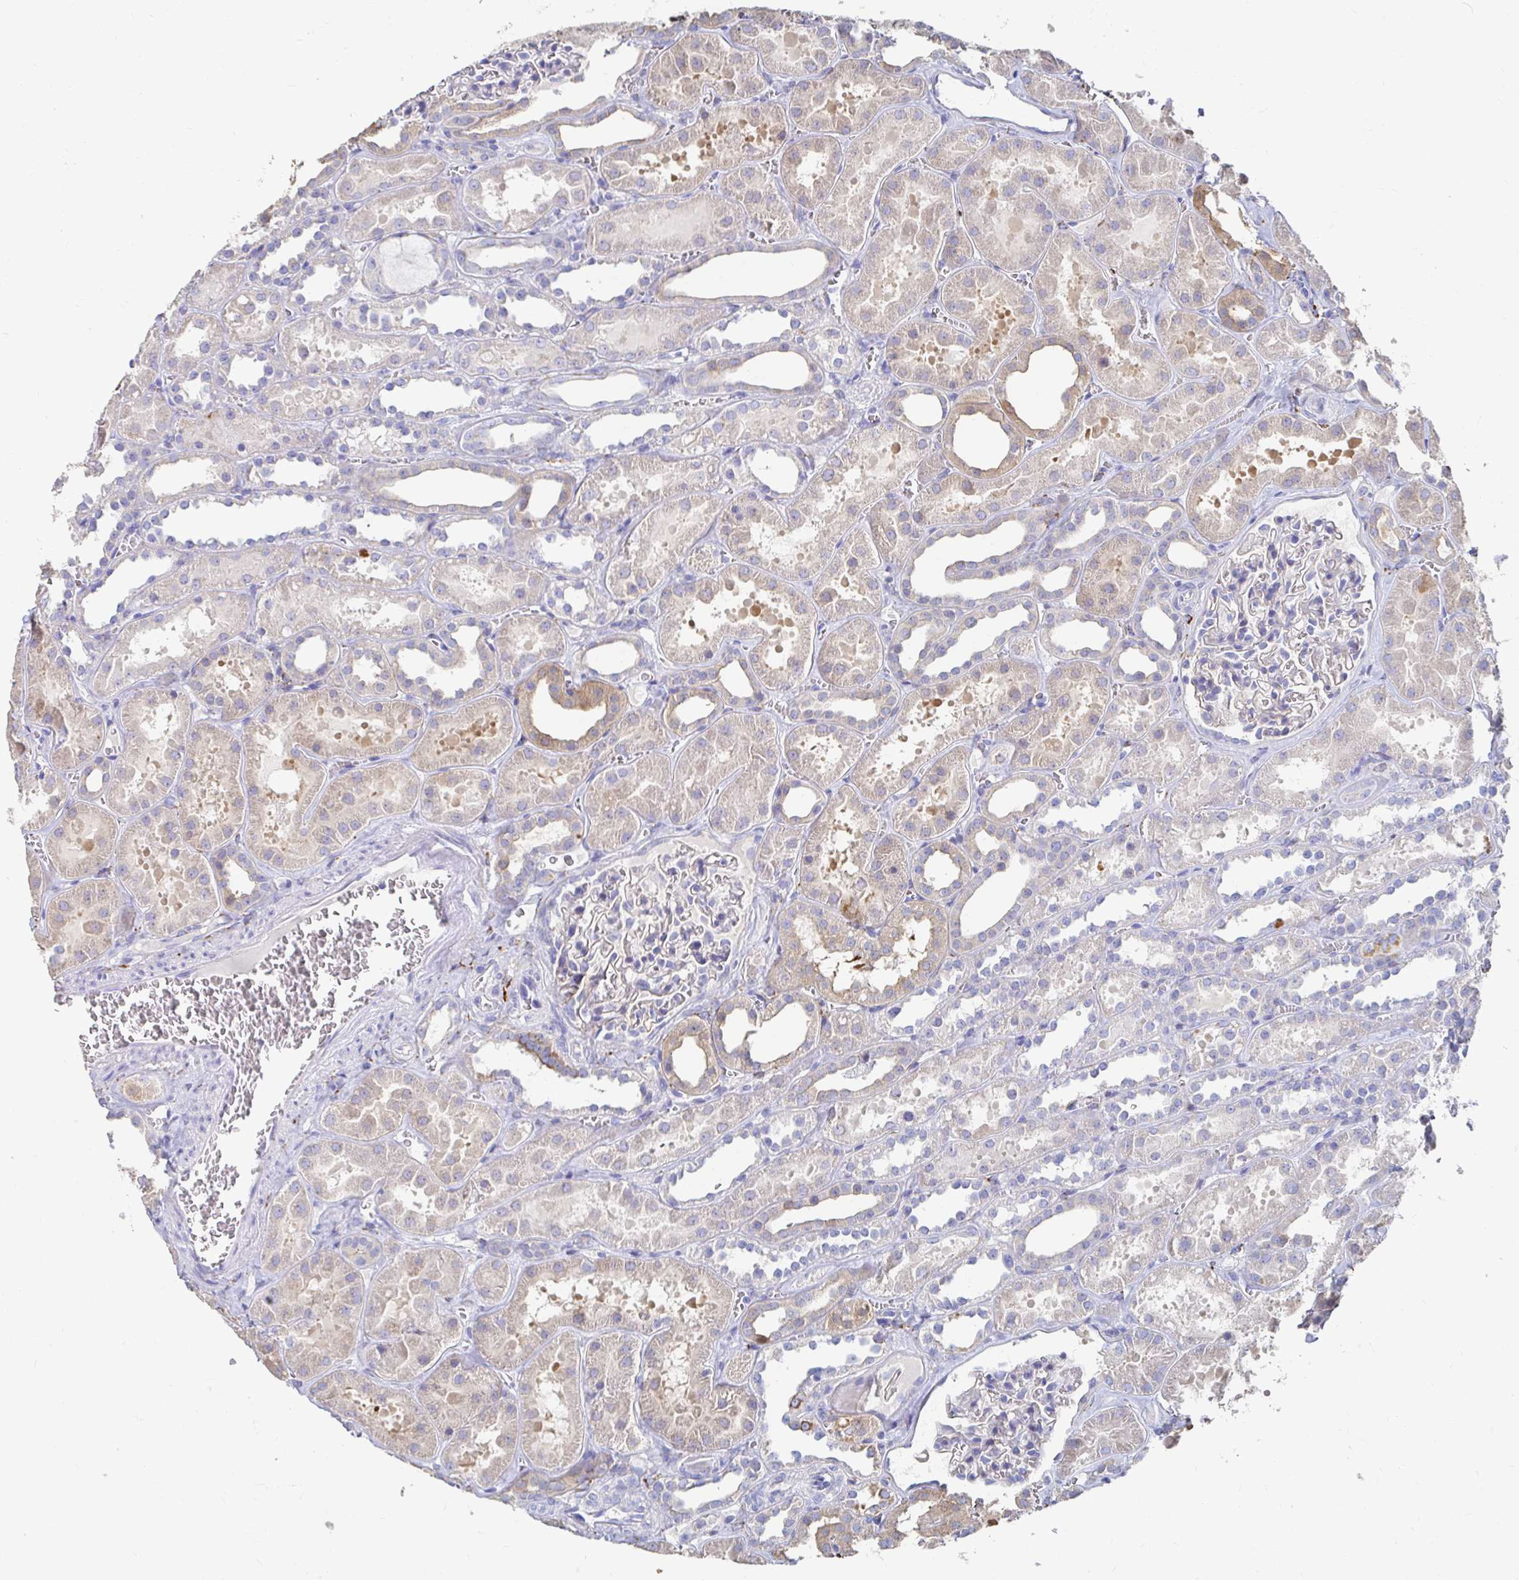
{"staining": {"intensity": "negative", "quantity": "none", "location": "none"}, "tissue": "kidney", "cell_type": "Cells in glomeruli", "image_type": "normal", "snomed": [{"axis": "morphology", "description": "Normal tissue, NOS"}, {"axis": "topography", "description": "Kidney"}], "caption": "Cells in glomeruli are negative for protein expression in normal human kidney. (DAB (3,3'-diaminobenzidine) immunohistochemistry (IHC) with hematoxylin counter stain).", "gene": "LAMC3", "patient": {"sex": "female", "age": 41}}